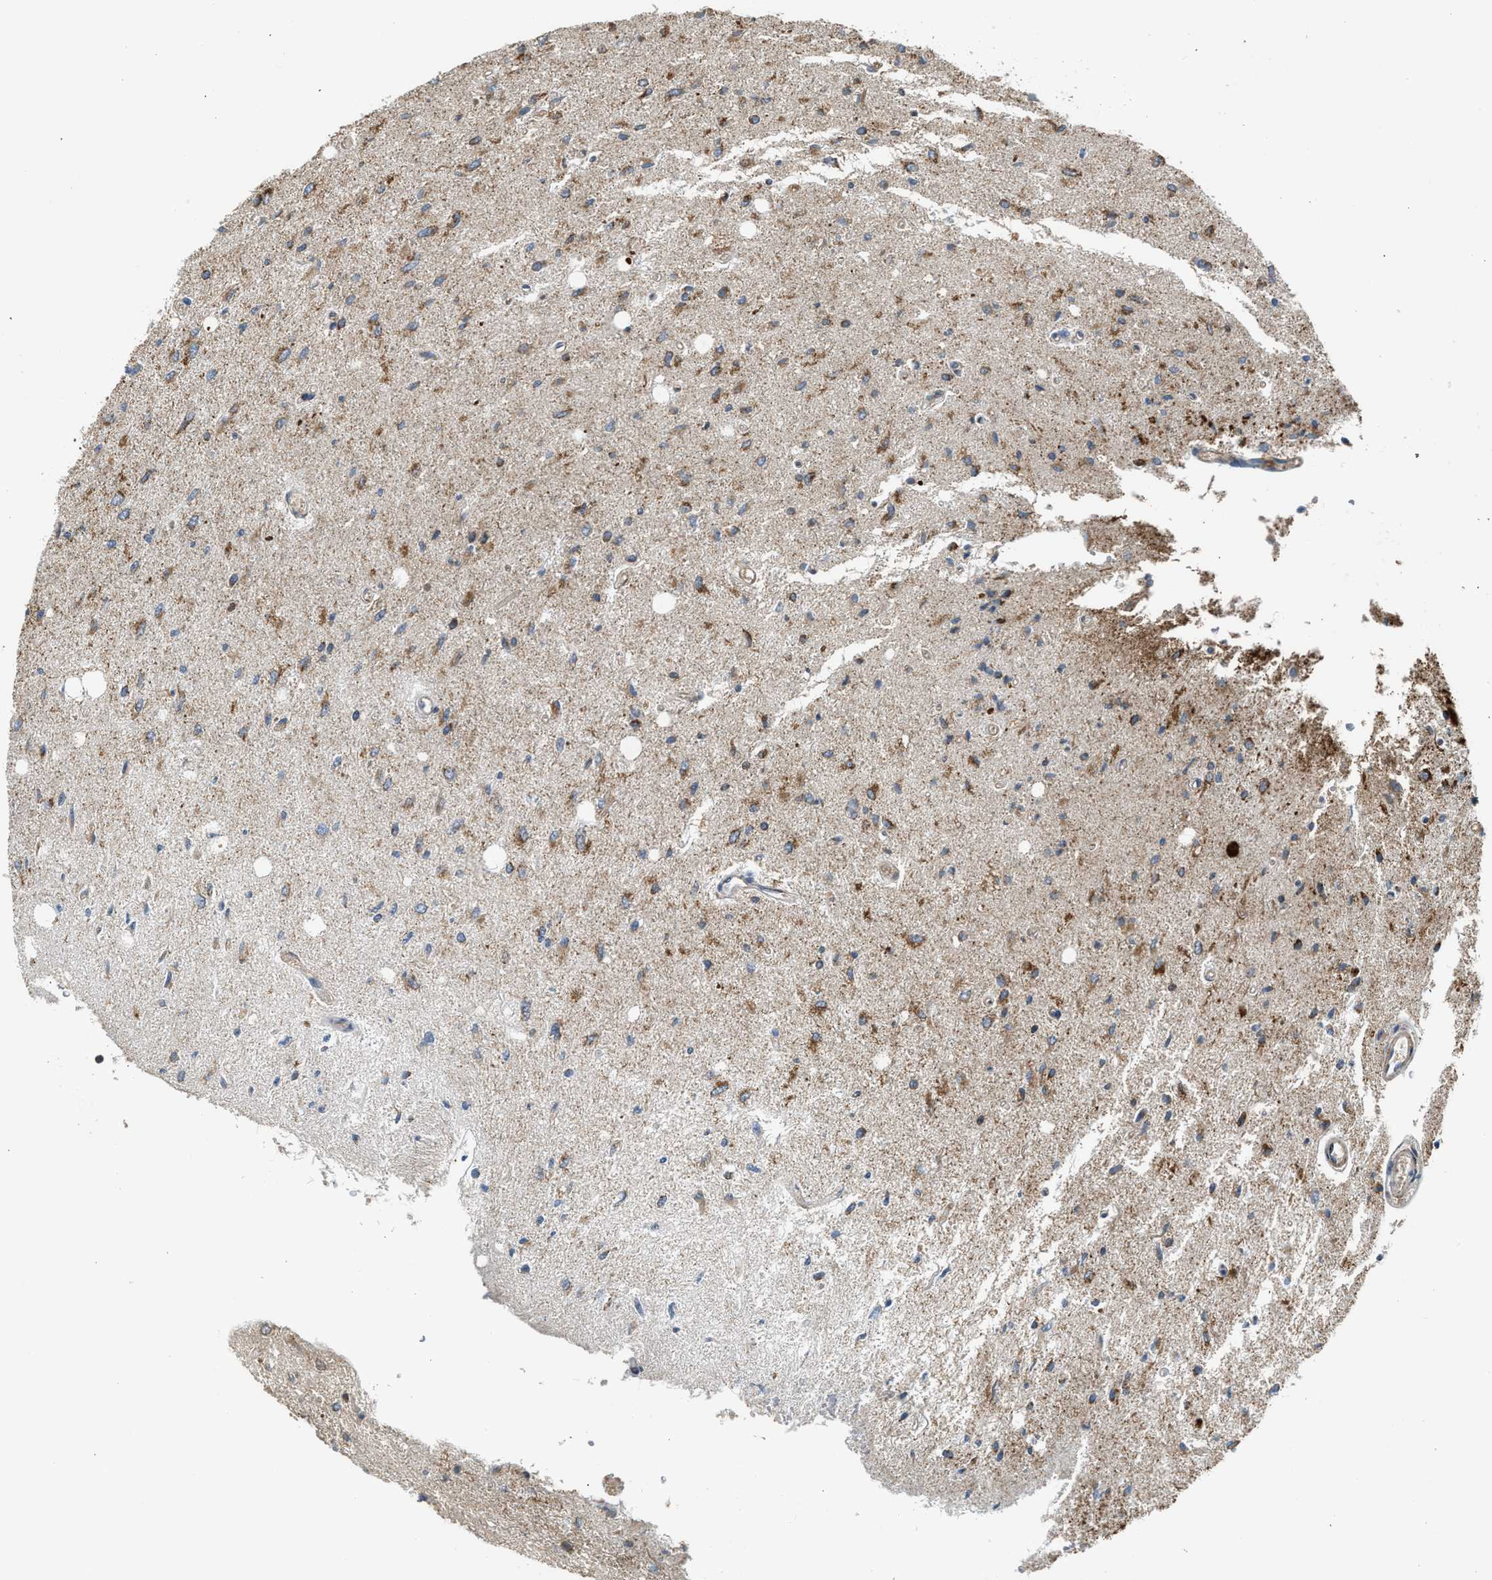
{"staining": {"intensity": "moderate", "quantity": "25%-75%", "location": "cytoplasmic/membranous"}, "tissue": "glioma", "cell_type": "Tumor cells", "image_type": "cancer", "snomed": [{"axis": "morphology", "description": "Glioma, malignant, Low grade"}, {"axis": "topography", "description": "Brain"}], "caption": "Glioma was stained to show a protein in brown. There is medium levels of moderate cytoplasmic/membranous staining in about 25%-75% of tumor cells.", "gene": "STARD3", "patient": {"sex": "male", "age": 77}}